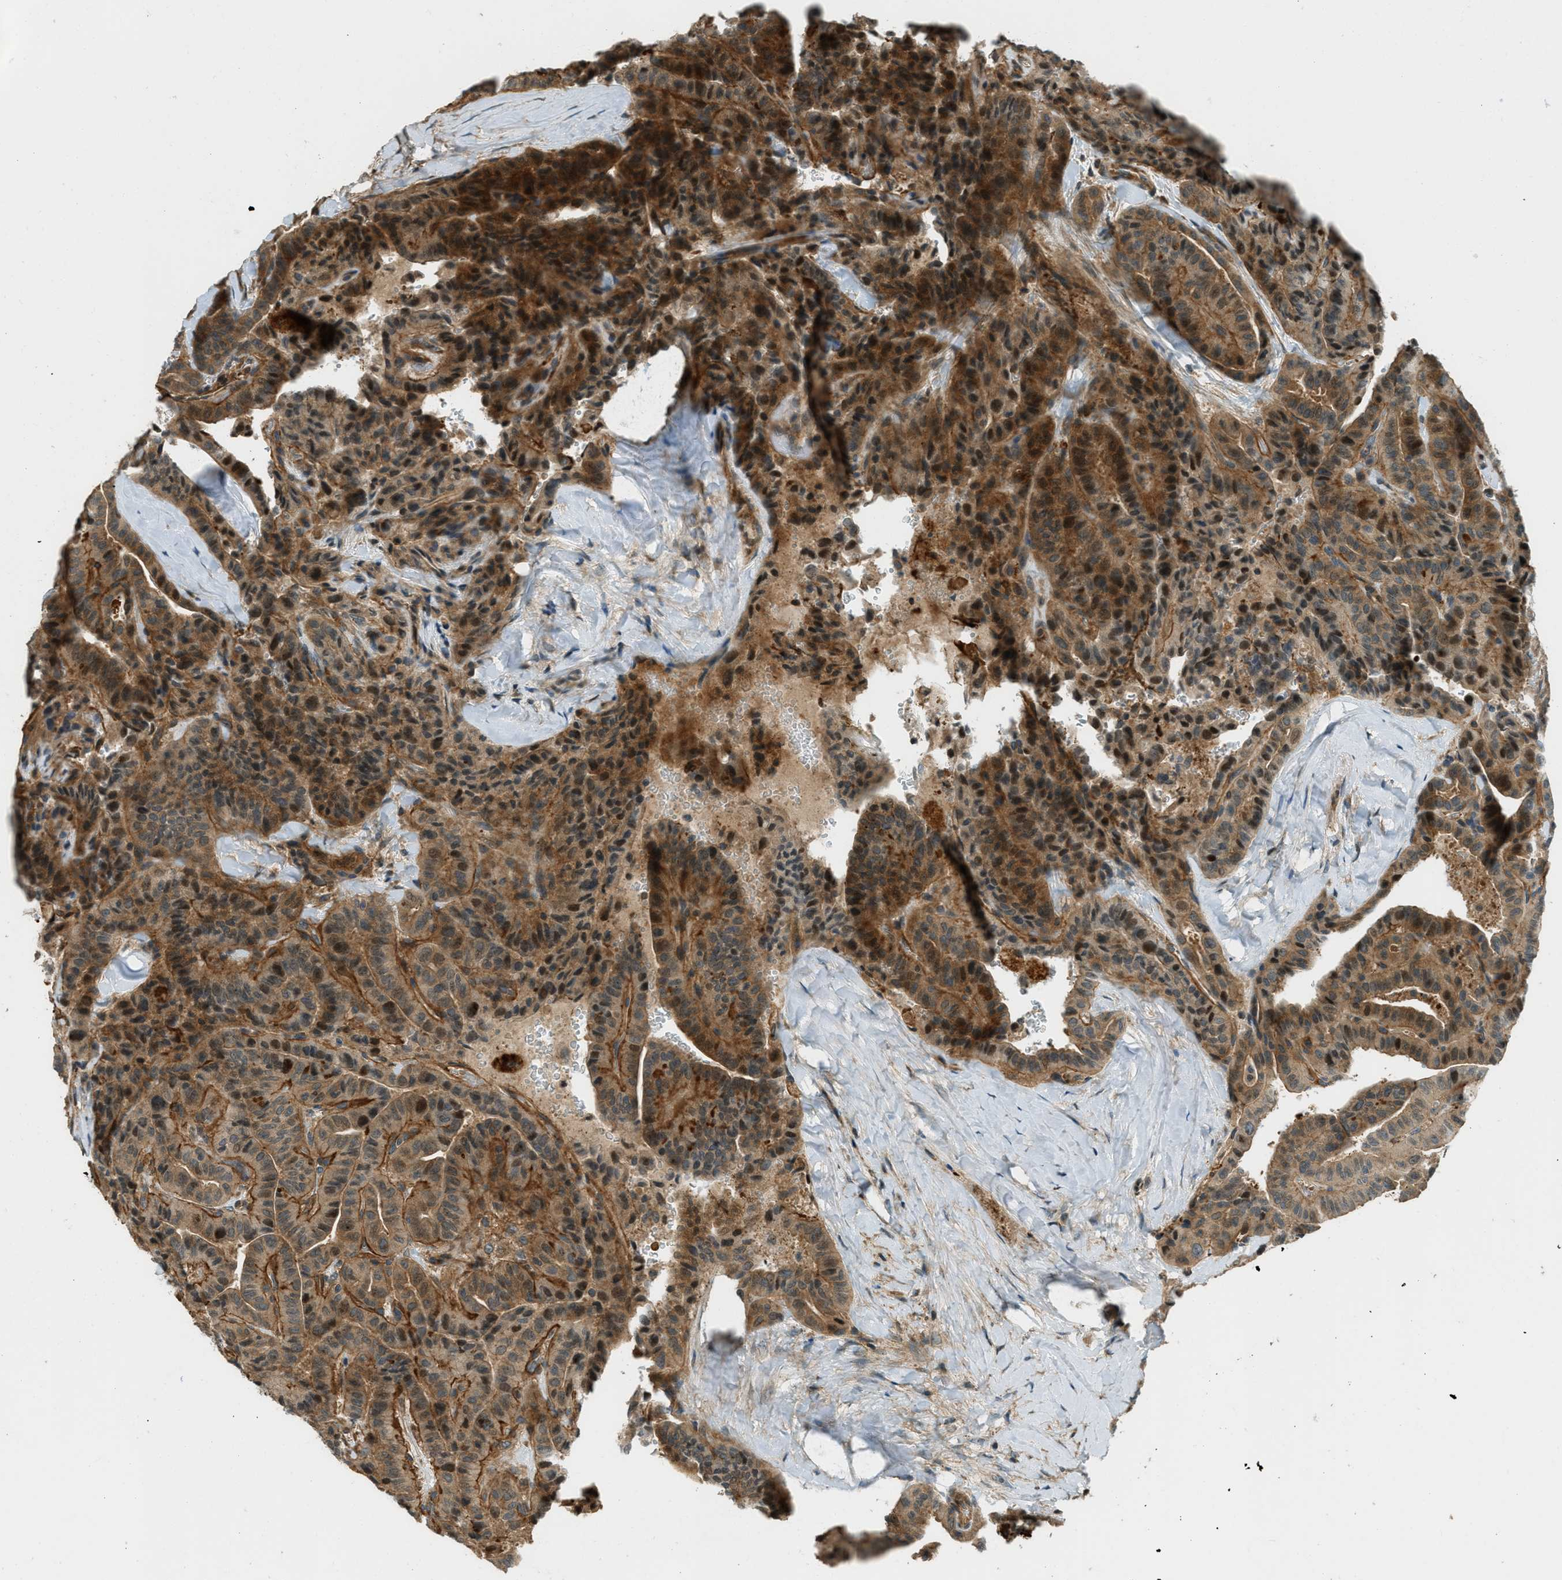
{"staining": {"intensity": "moderate", "quantity": ">75%", "location": "cytoplasmic/membranous,nuclear"}, "tissue": "thyroid cancer", "cell_type": "Tumor cells", "image_type": "cancer", "snomed": [{"axis": "morphology", "description": "Papillary adenocarcinoma, NOS"}, {"axis": "topography", "description": "Thyroid gland"}], "caption": "Brown immunohistochemical staining in human papillary adenocarcinoma (thyroid) shows moderate cytoplasmic/membranous and nuclear staining in about >75% of tumor cells. The staining was performed using DAB (3,3'-diaminobenzidine), with brown indicating positive protein expression. Nuclei are stained blue with hematoxylin.", "gene": "PTPN23", "patient": {"sex": "male", "age": 77}}